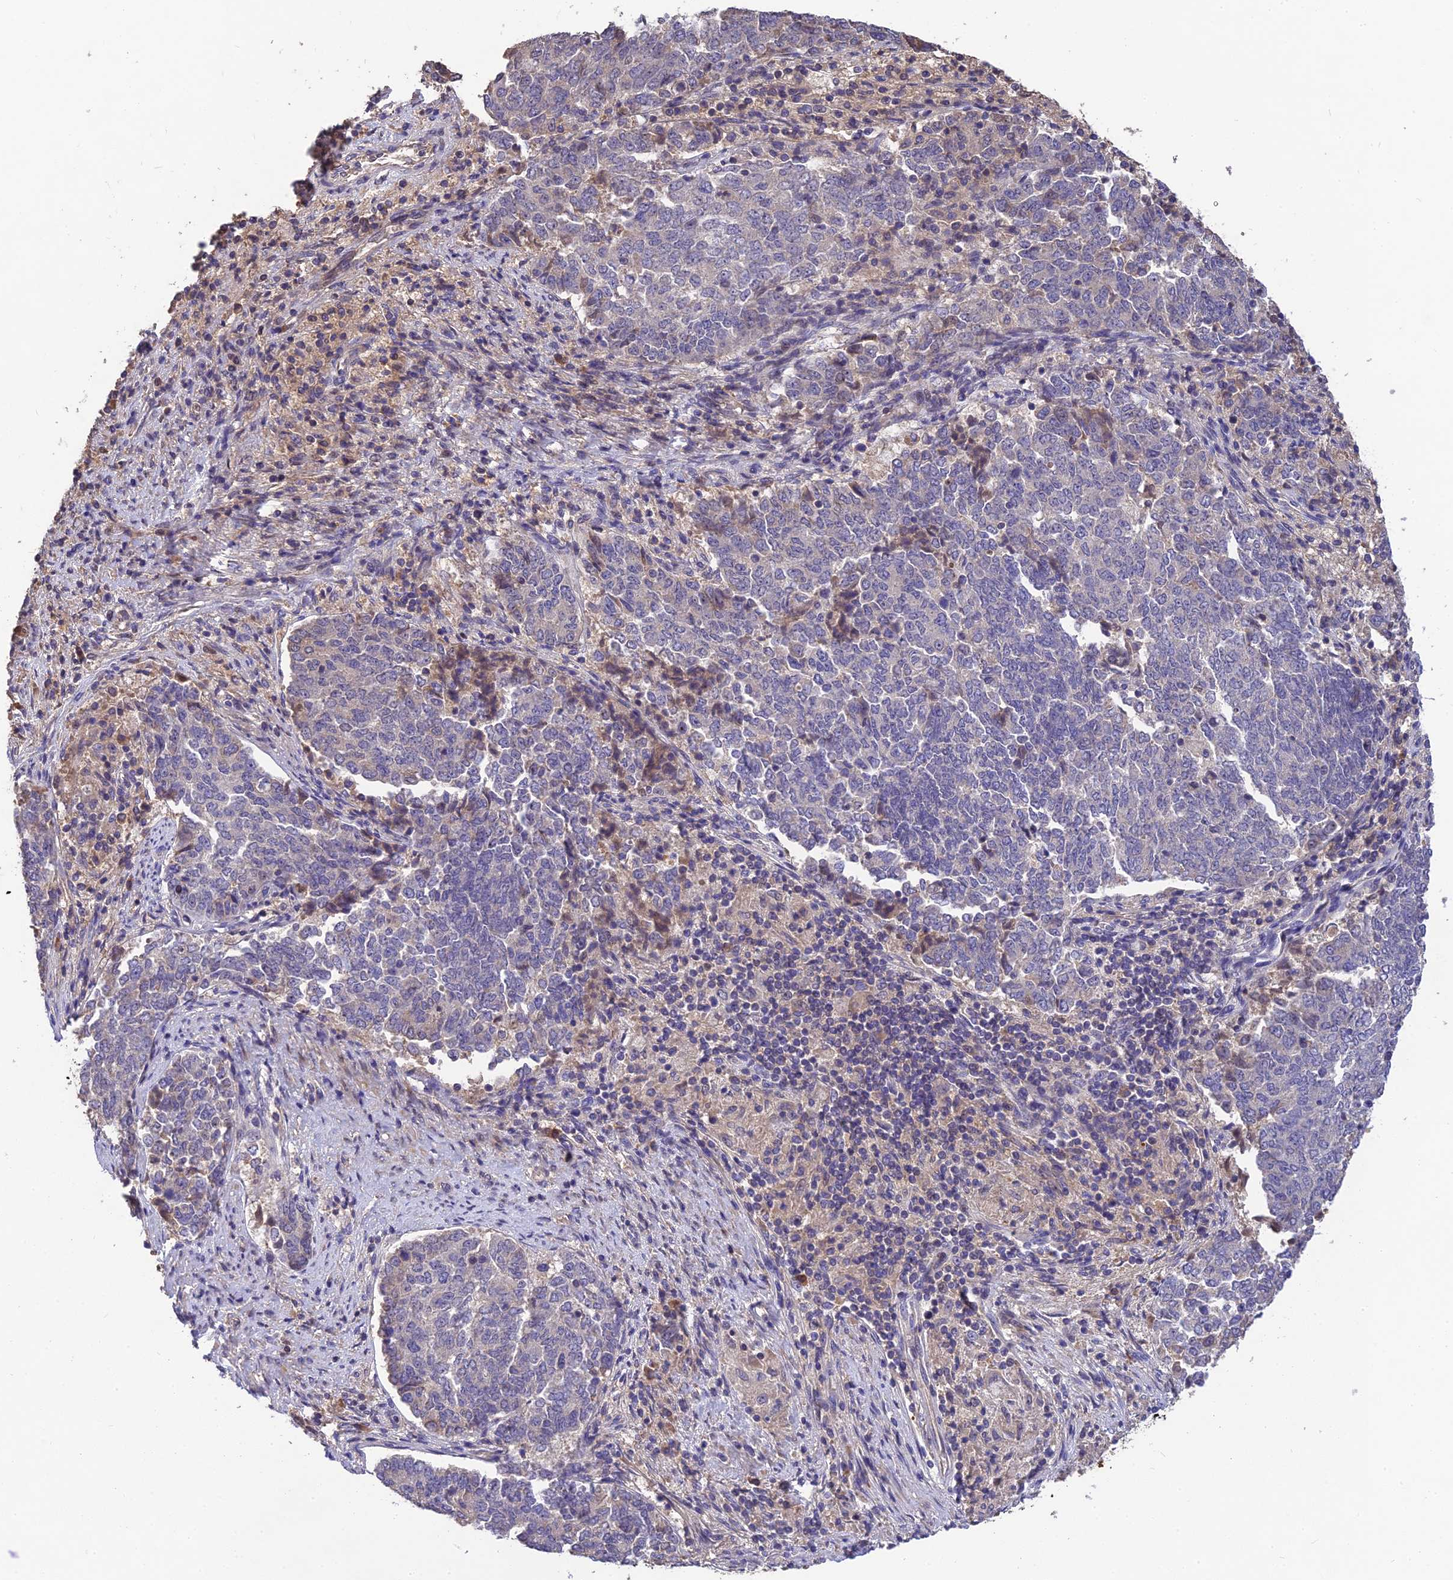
{"staining": {"intensity": "negative", "quantity": "none", "location": "none"}, "tissue": "endometrial cancer", "cell_type": "Tumor cells", "image_type": "cancer", "snomed": [{"axis": "morphology", "description": "Adenocarcinoma, NOS"}, {"axis": "topography", "description": "Endometrium"}], "caption": "An immunohistochemistry (IHC) histopathology image of adenocarcinoma (endometrial) is shown. There is no staining in tumor cells of adenocarcinoma (endometrial). (Stains: DAB (3,3'-diaminobenzidine) immunohistochemistry with hematoxylin counter stain, Microscopy: brightfield microscopy at high magnification).", "gene": "DENND5B", "patient": {"sex": "female", "age": 80}}